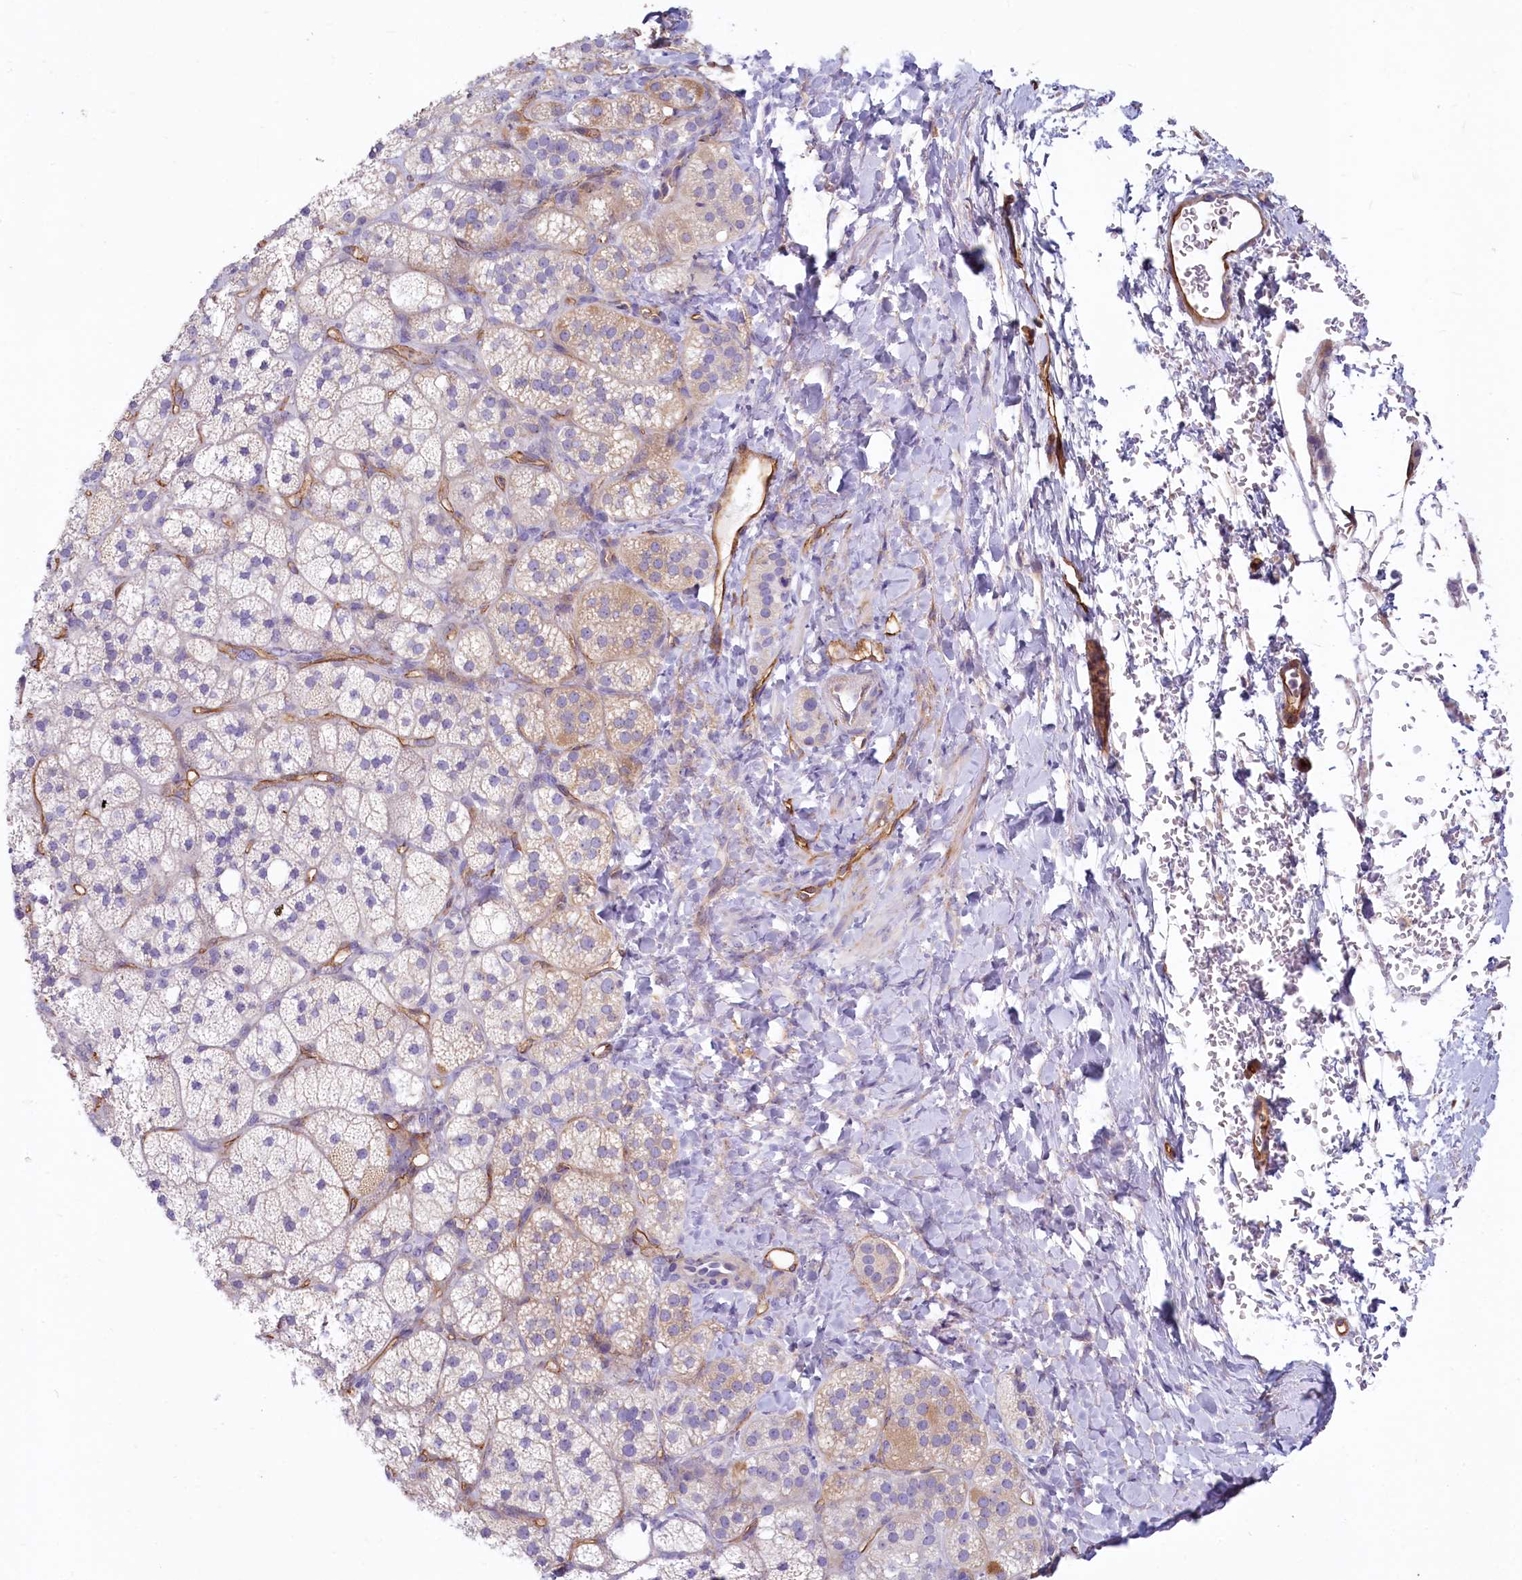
{"staining": {"intensity": "weak", "quantity": "<25%", "location": "cytoplasmic/membranous"}, "tissue": "adrenal gland", "cell_type": "Glandular cells", "image_type": "normal", "snomed": [{"axis": "morphology", "description": "Normal tissue, NOS"}, {"axis": "topography", "description": "Adrenal gland"}], "caption": "Glandular cells show no significant protein expression in unremarkable adrenal gland. (DAB (3,3'-diaminobenzidine) immunohistochemistry (IHC) with hematoxylin counter stain).", "gene": "LMOD3", "patient": {"sex": "male", "age": 61}}